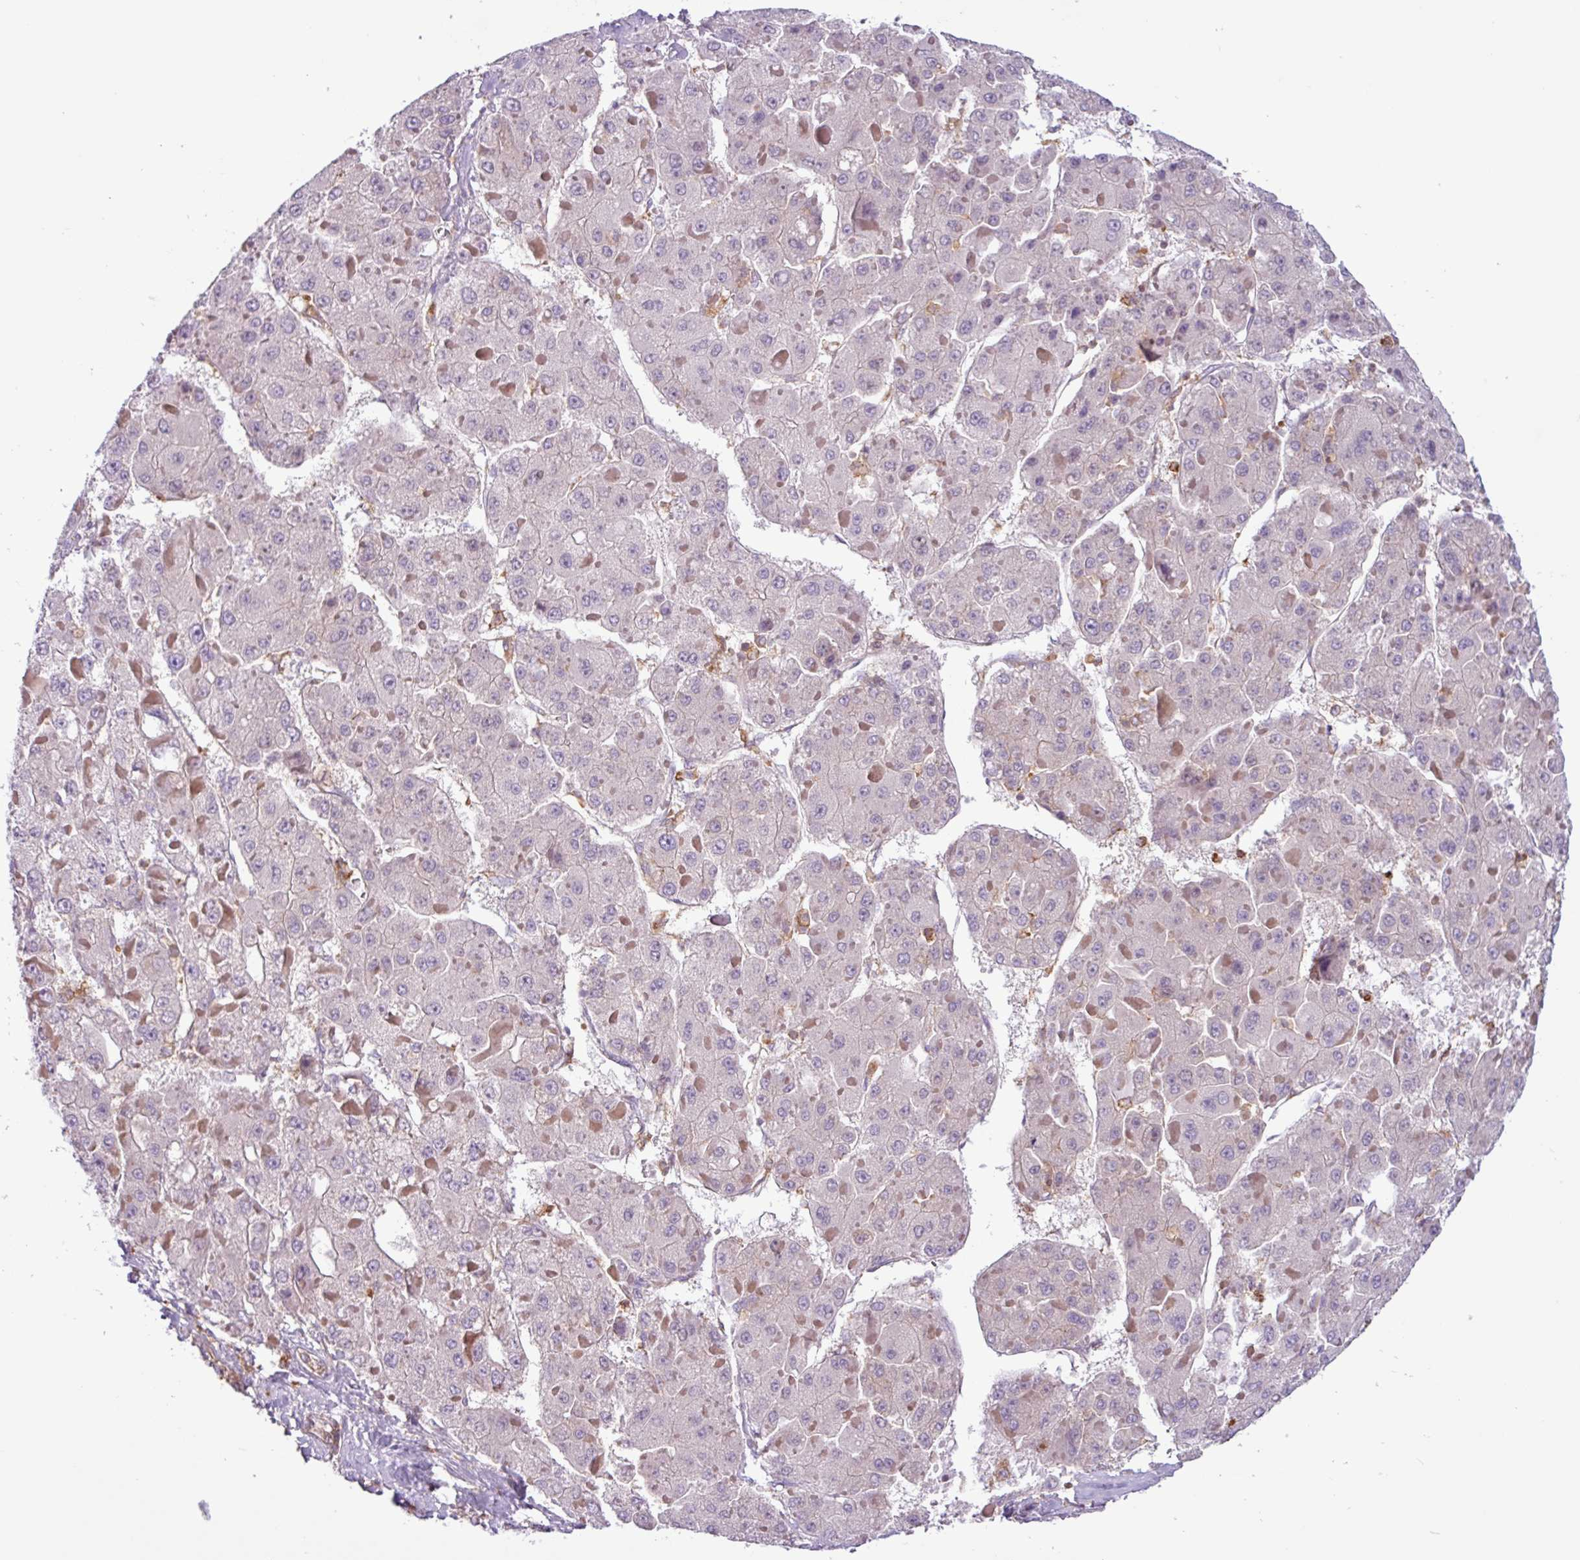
{"staining": {"intensity": "negative", "quantity": "none", "location": "none"}, "tissue": "liver cancer", "cell_type": "Tumor cells", "image_type": "cancer", "snomed": [{"axis": "morphology", "description": "Carcinoma, Hepatocellular, NOS"}, {"axis": "topography", "description": "Liver"}], "caption": "There is no significant positivity in tumor cells of liver hepatocellular carcinoma.", "gene": "ACTR3", "patient": {"sex": "female", "age": 73}}